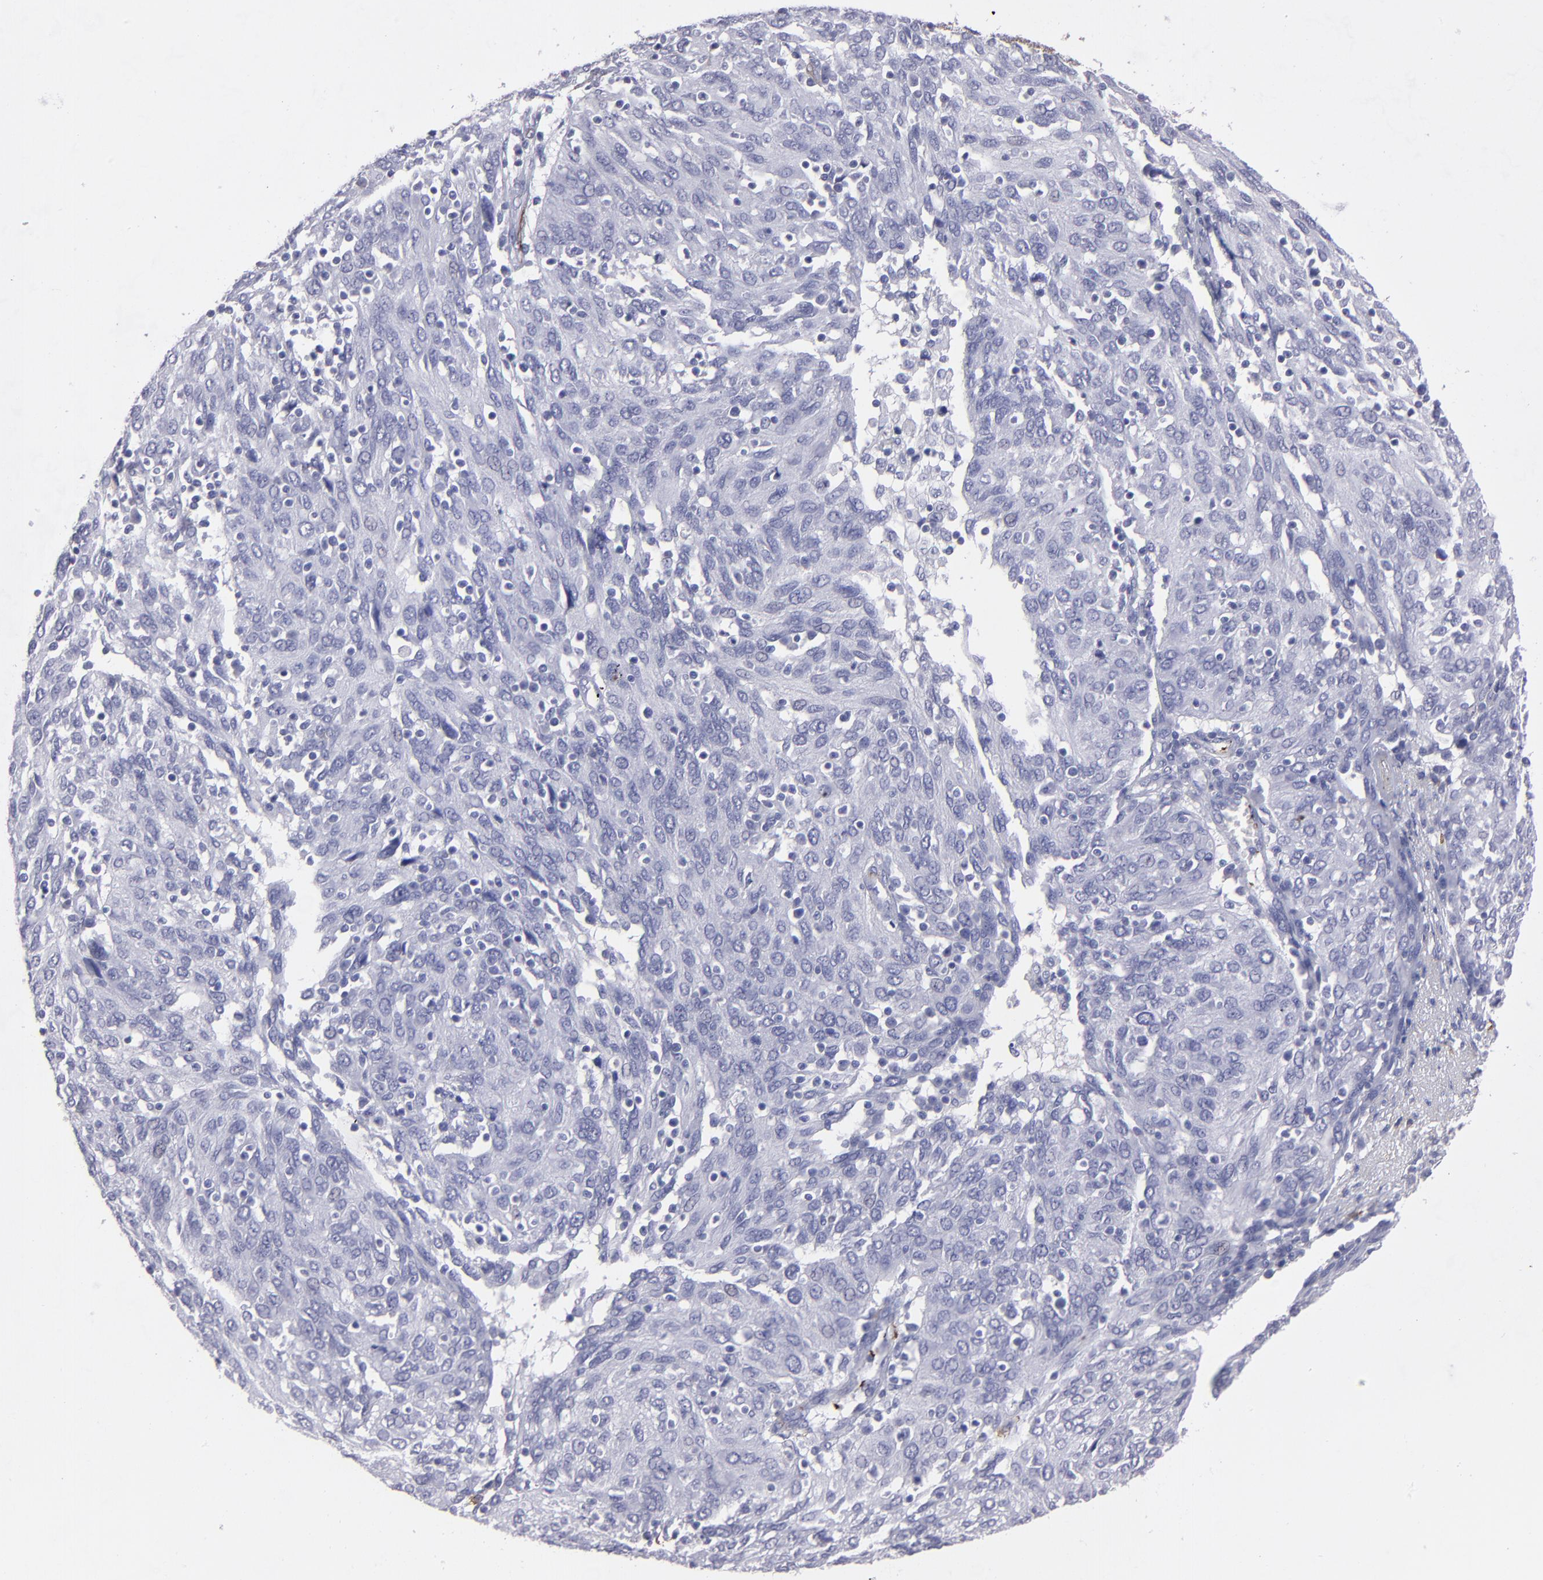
{"staining": {"intensity": "negative", "quantity": "none", "location": "none"}, "tissue": "ovarian cancer", "cell_type": "Tumor cells", "image_type": "cancer", "snomed": [{"axis": "morphology", "description": "Carcinoma, endometroid"}, {"axis": "topography", "description": "Ovary"}], "caption": "DAB (3,3'-diaminobenzidine) immunohistochemical staining of human ovarian cancer reveals no significant positivity in tumor cells. The staining was performed using DAB (3,3'-diaminobenzidine) to visualize the protein expression in brown, while the nuclei were stained in blue with hematoxylin (Magnification: 20x).", "gene": "CD36", "patient": {"sex": "female", "age": 50}}